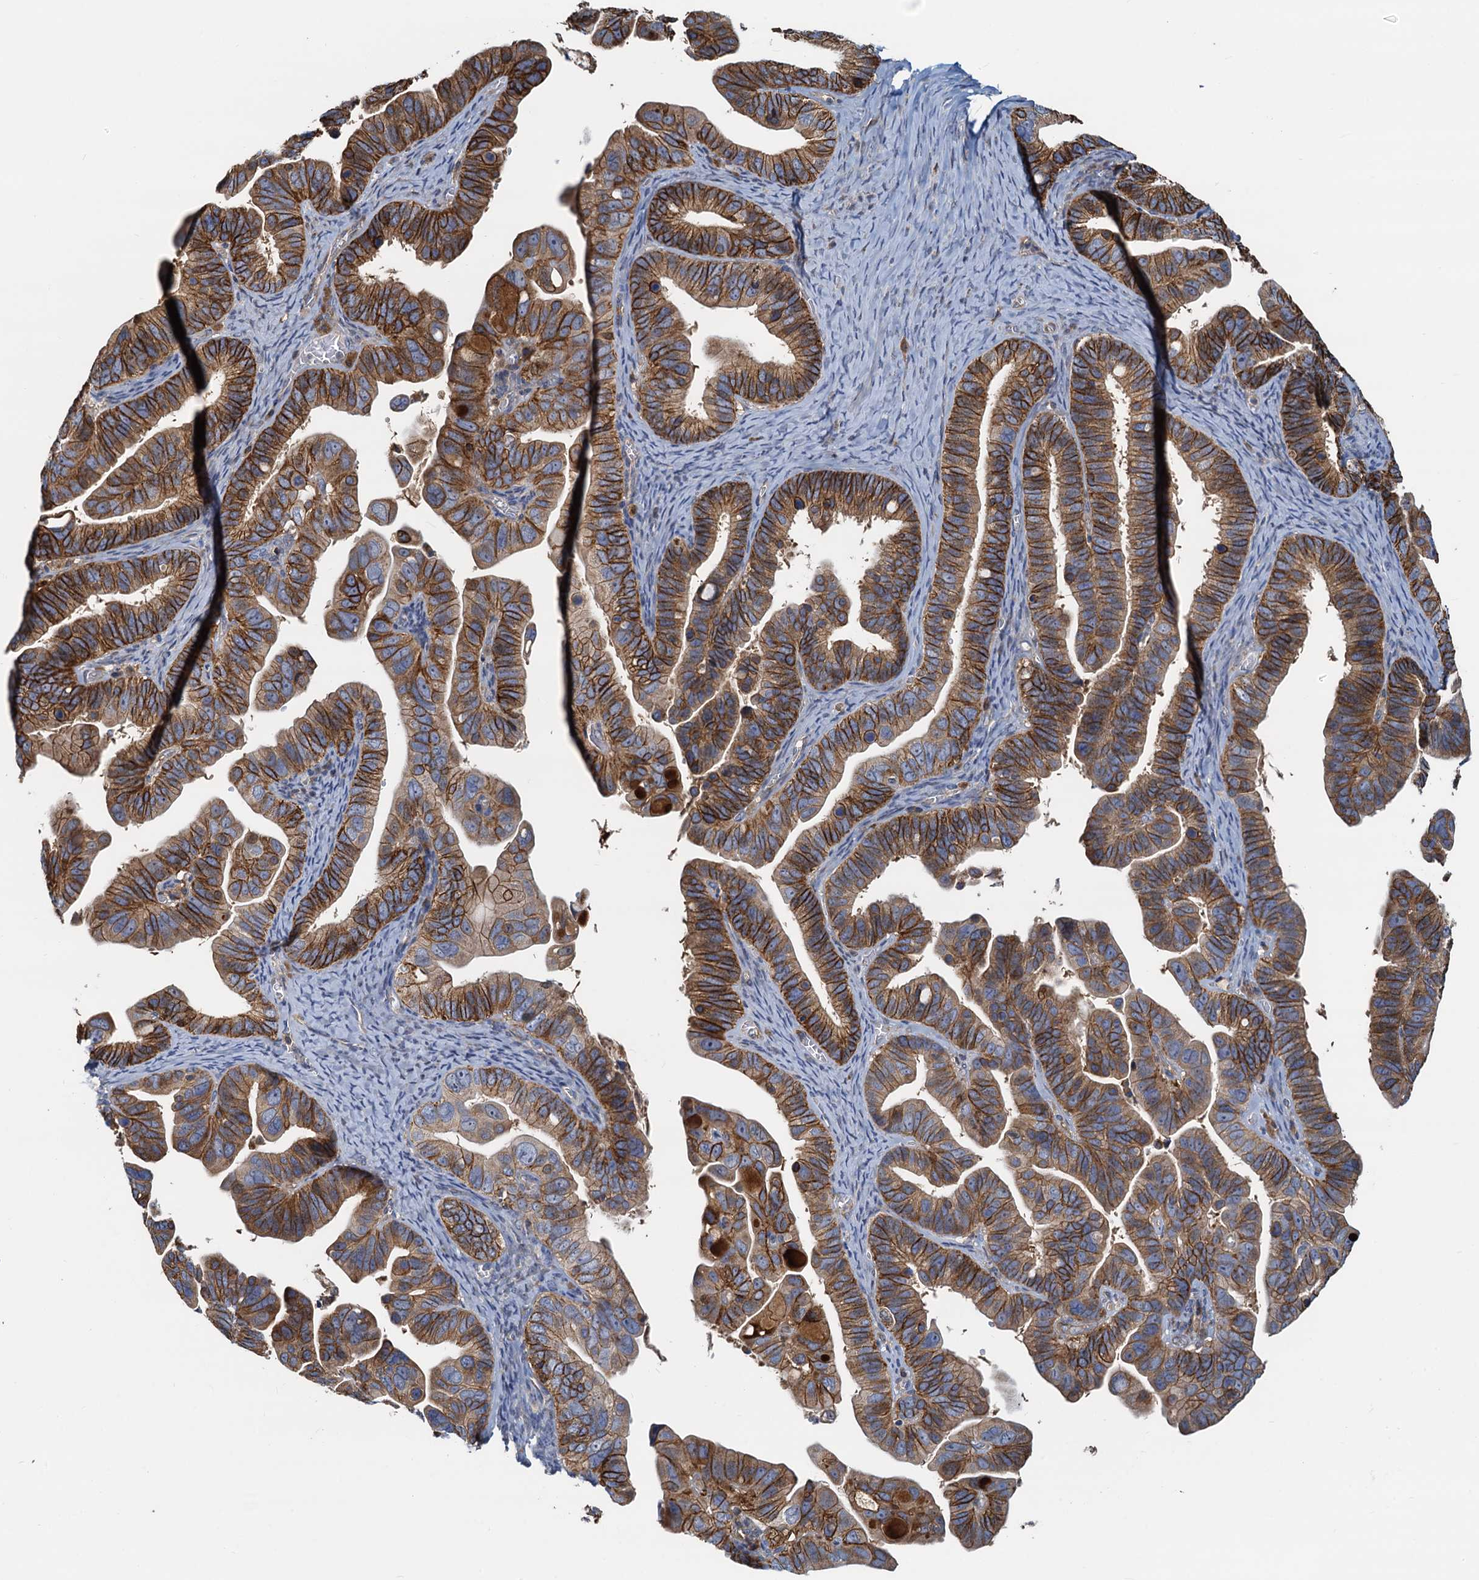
{"staining": {"intensity": "strong", "quantity": ">75%", "location": "cytoplasmic/membranous"}, "tissue": "ovarian cancer", "cell_type": "Tumor cells", "image_type": "cancer", "snomed": [{"axis": "morphology", "description": "Cystadenocarcinoma, serous, NOS"}, {"axis": "topography", "description": "Ovary"}], "caption": "A high amount of strong cytoplasmic/membranous expression is seen in approximately >75% of tumor cells in ovarian serous cystadenocarcinoma tissue.", "gene": "LNX2", "patient": {"sex": "female", "age": 56}}